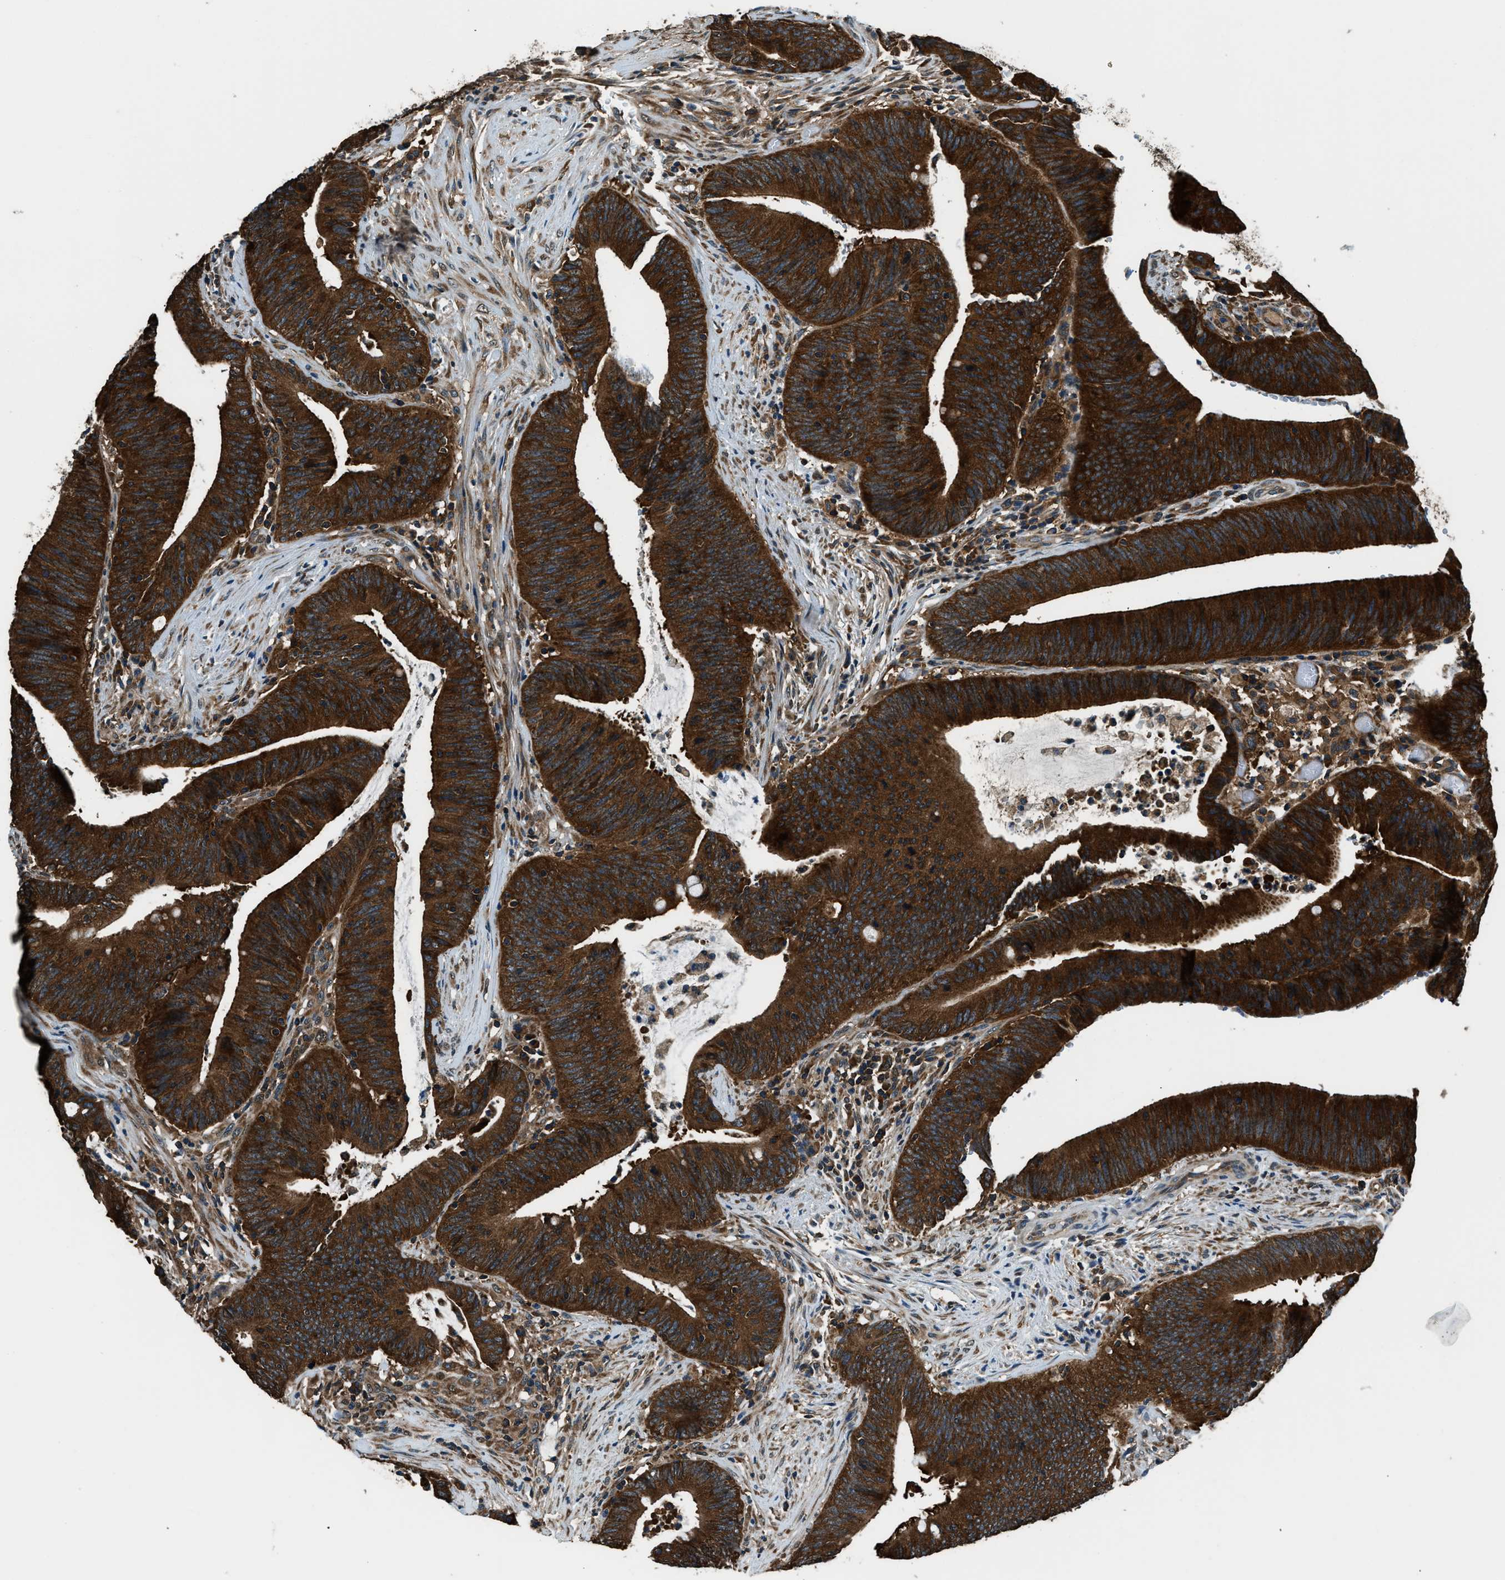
{"staining": {"intensity": "strong", "quantity": ">75%", "location": "cytoplasmic/membranous"}, "tissue": "colorectal cancer", "cell_type": "Tumor cells", "image_type": "cancer", "snomed": [{"axis": "morphology", "description": "Normal tissue, NOS"}, {"axis": "morphology", "description": "Adenocarcinoma, NOS"}, {"axis": "topography", "description": "Rectum"}], "caption": "Human colorectal cancer stained with a brown dye exhibits strong cytoplasmic/membranous positive positivity in approximately >75% of tumor cells.", "gene": "ARFGAP2", "patient": {"sex": "female", "age": 66}}